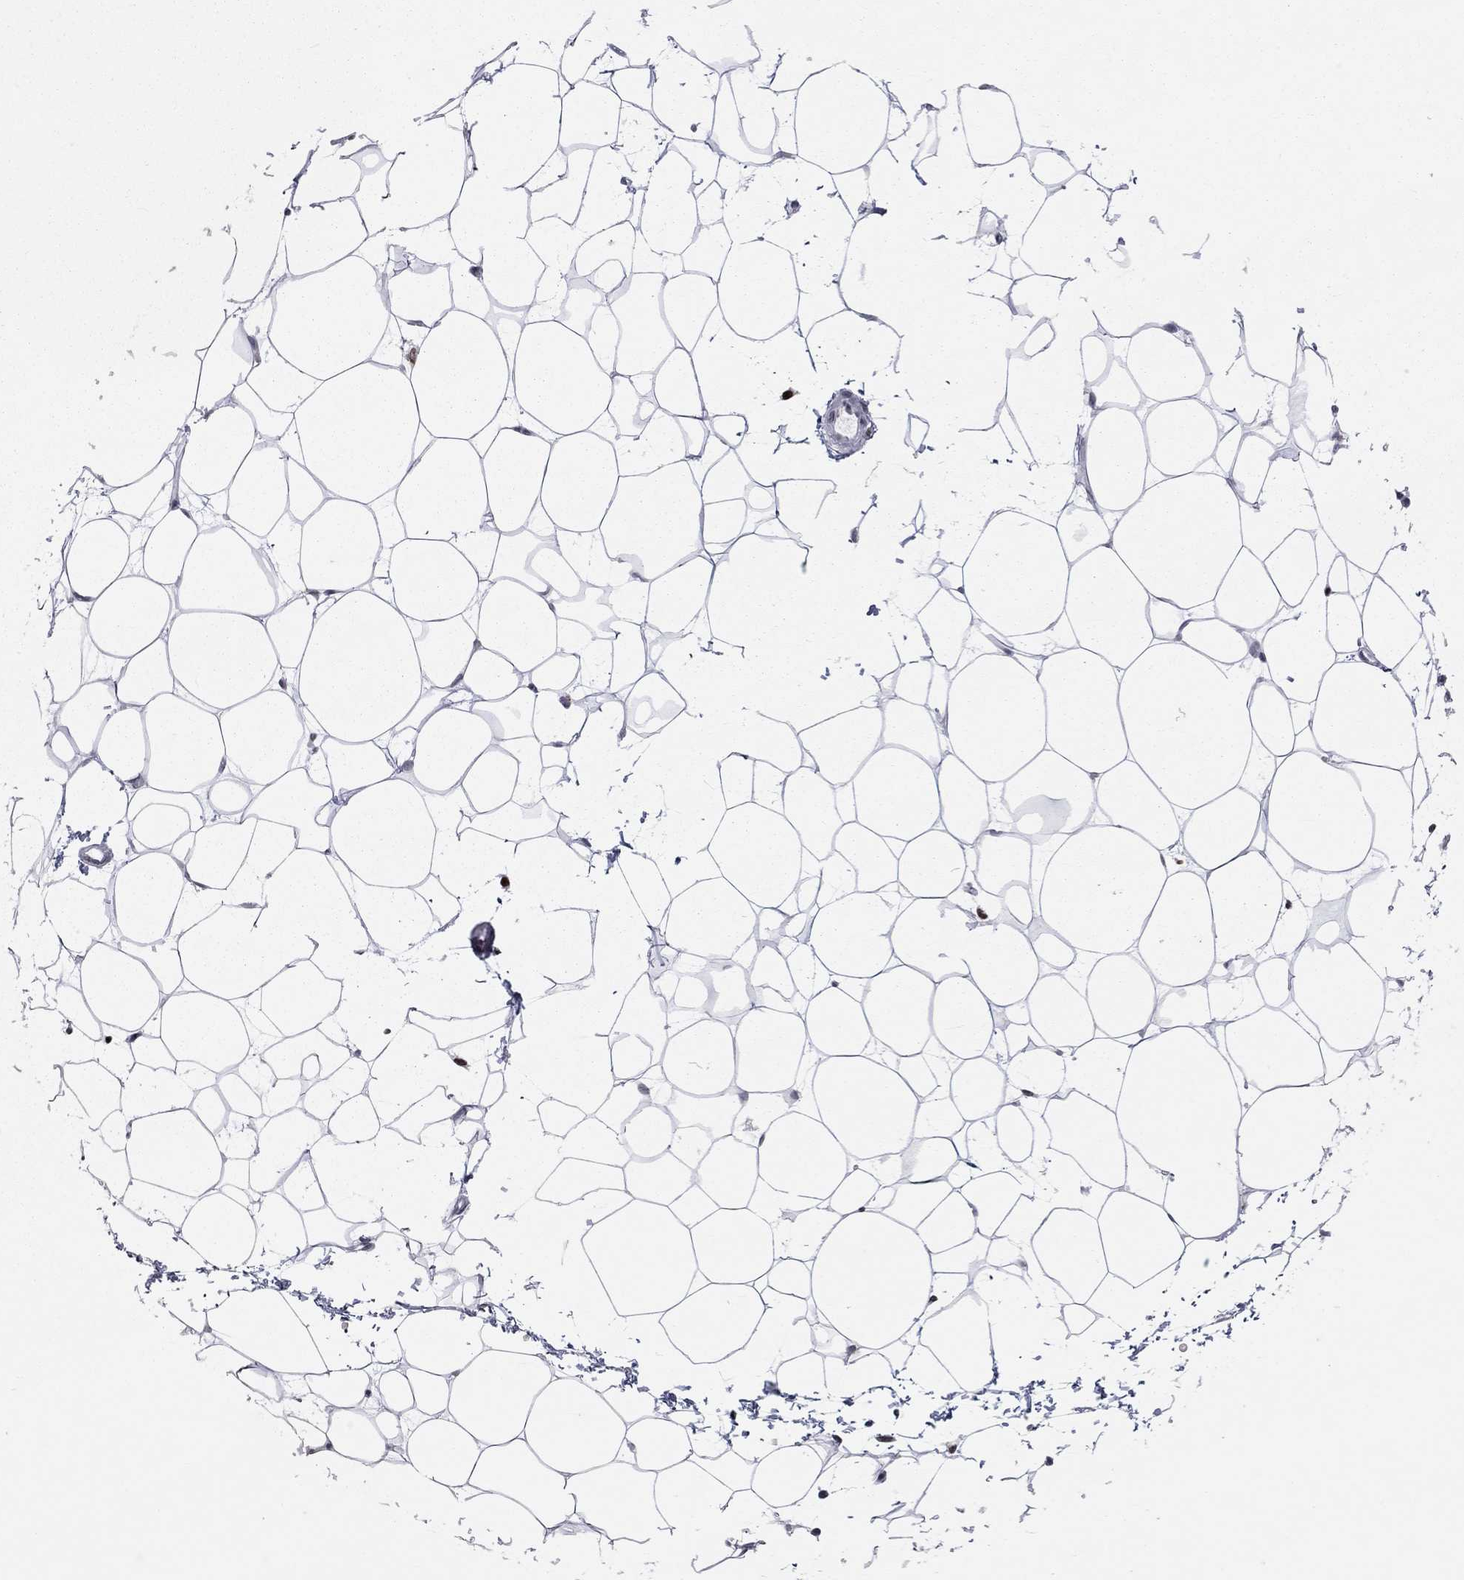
{"staining": {"intensity": "negative", "quantity": "none", "location": "none"}, "tissue": "breast", "cell_type": "Adipocytes", "image_type": "normal", "snomed": [{"axis": "morphology", "description": "Normal tissue, NOS"}, {"axis": "topography", "description": "Breast"}], "caption": "Histopathology image shows no protein positivity in adipocytes of unremarkable breast.", "gene": "H2AX", "patient": {"sex": "female", "age": 37}}